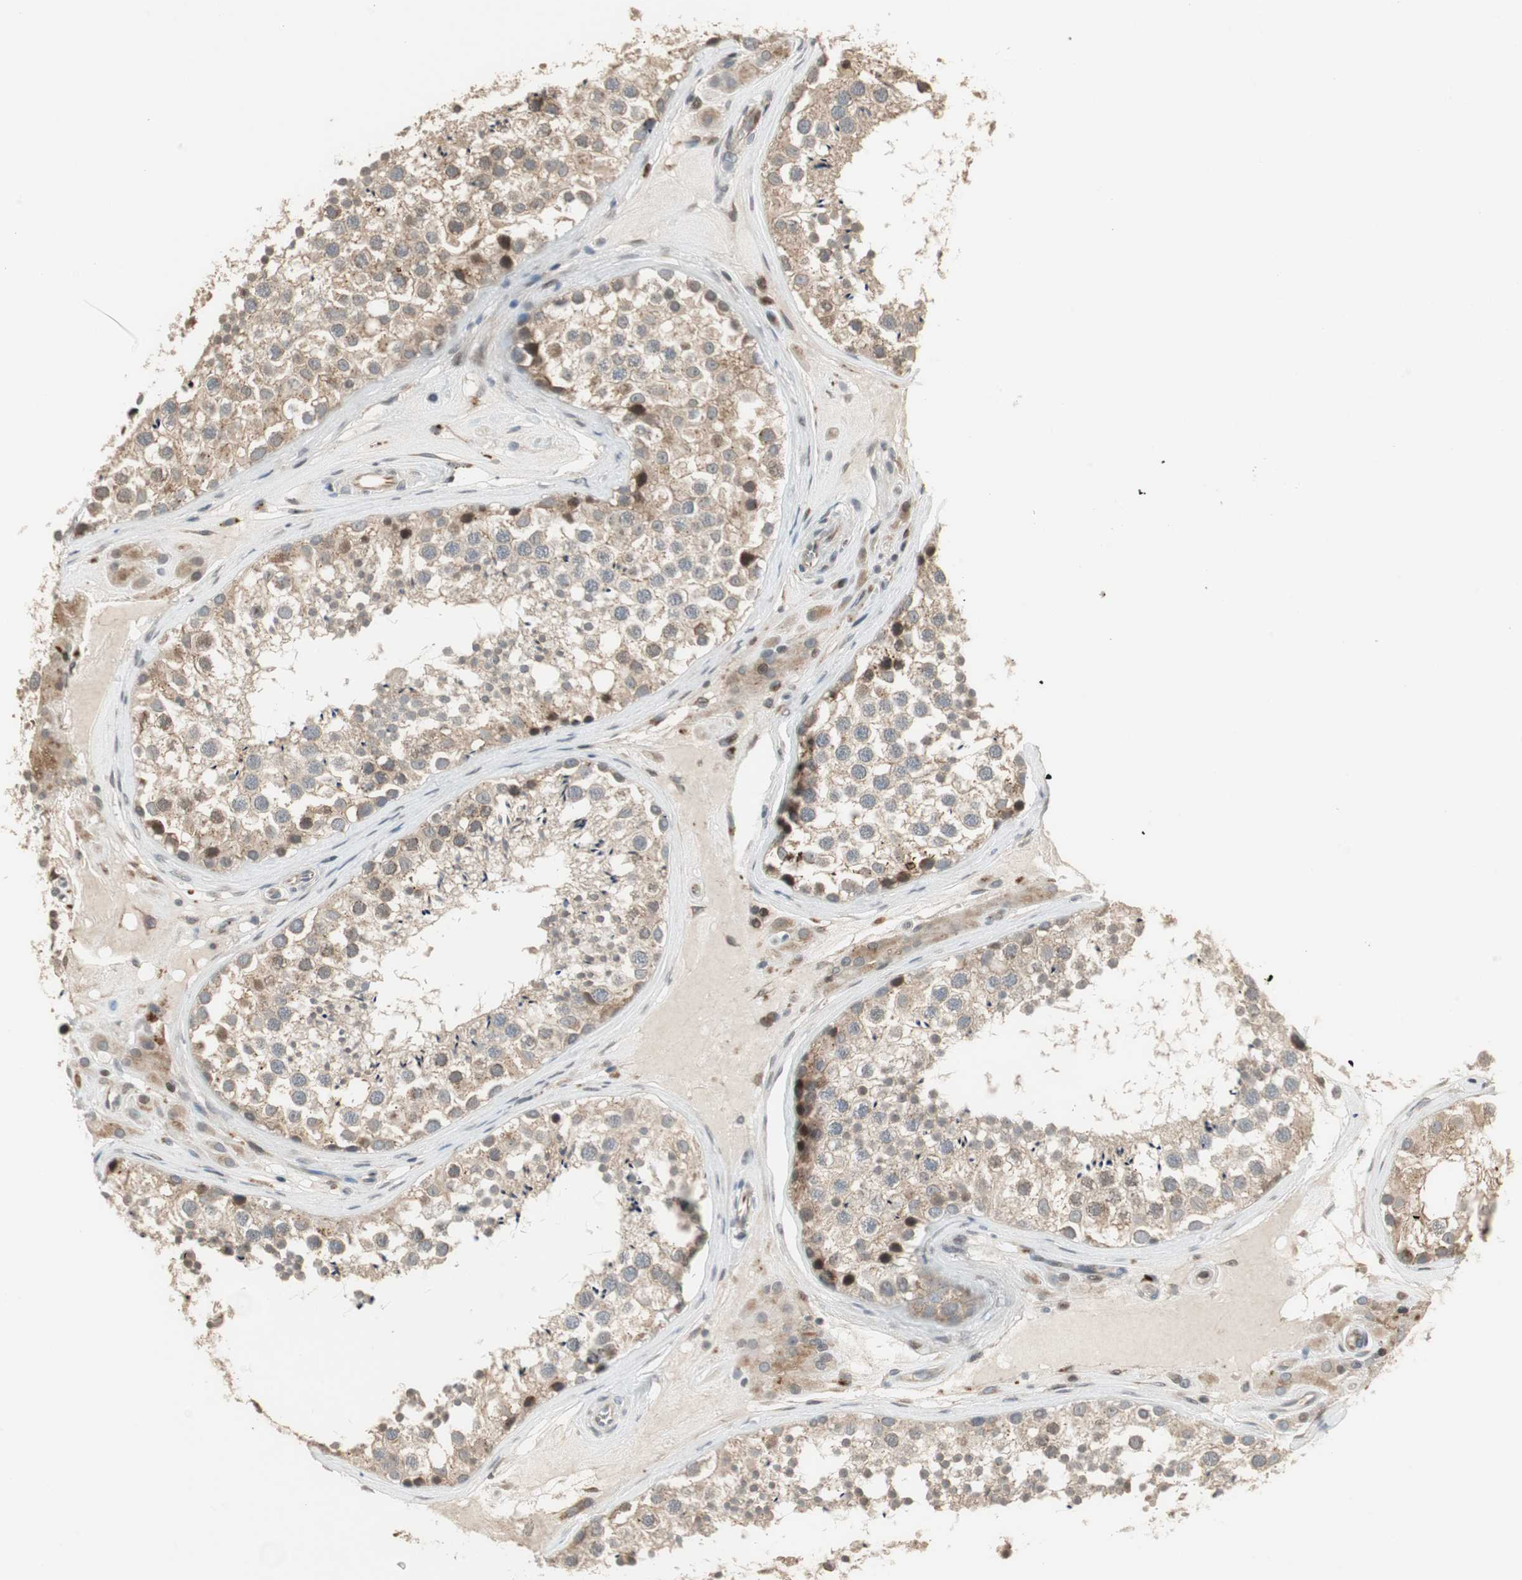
{"staining": {"intensity": "moderate", "quantity": "<25%", "location": "cytoplasmic/membranous,nuclear"}, "tissue": "testis", "cell_type": "Cells in seminiferous ducts", "image_type": "normal", "snomed": [{"axis": "morphology", "description": "Normal tissue, NOS"}, {"axis": "topography", "description": "Testis"}], "caption": "Testis stained with DAB IHC displays low levels of moderate cytoplasmic/membranous,nuclear positivity in about <25% of cells in seminiferous ducts. Using DAB (brown) and hematoxylin (blue) stains, captured at high magnification using brightfield microscopy.", "gene": "SNX4", "patient": {"sex": "male", "age": 46}}